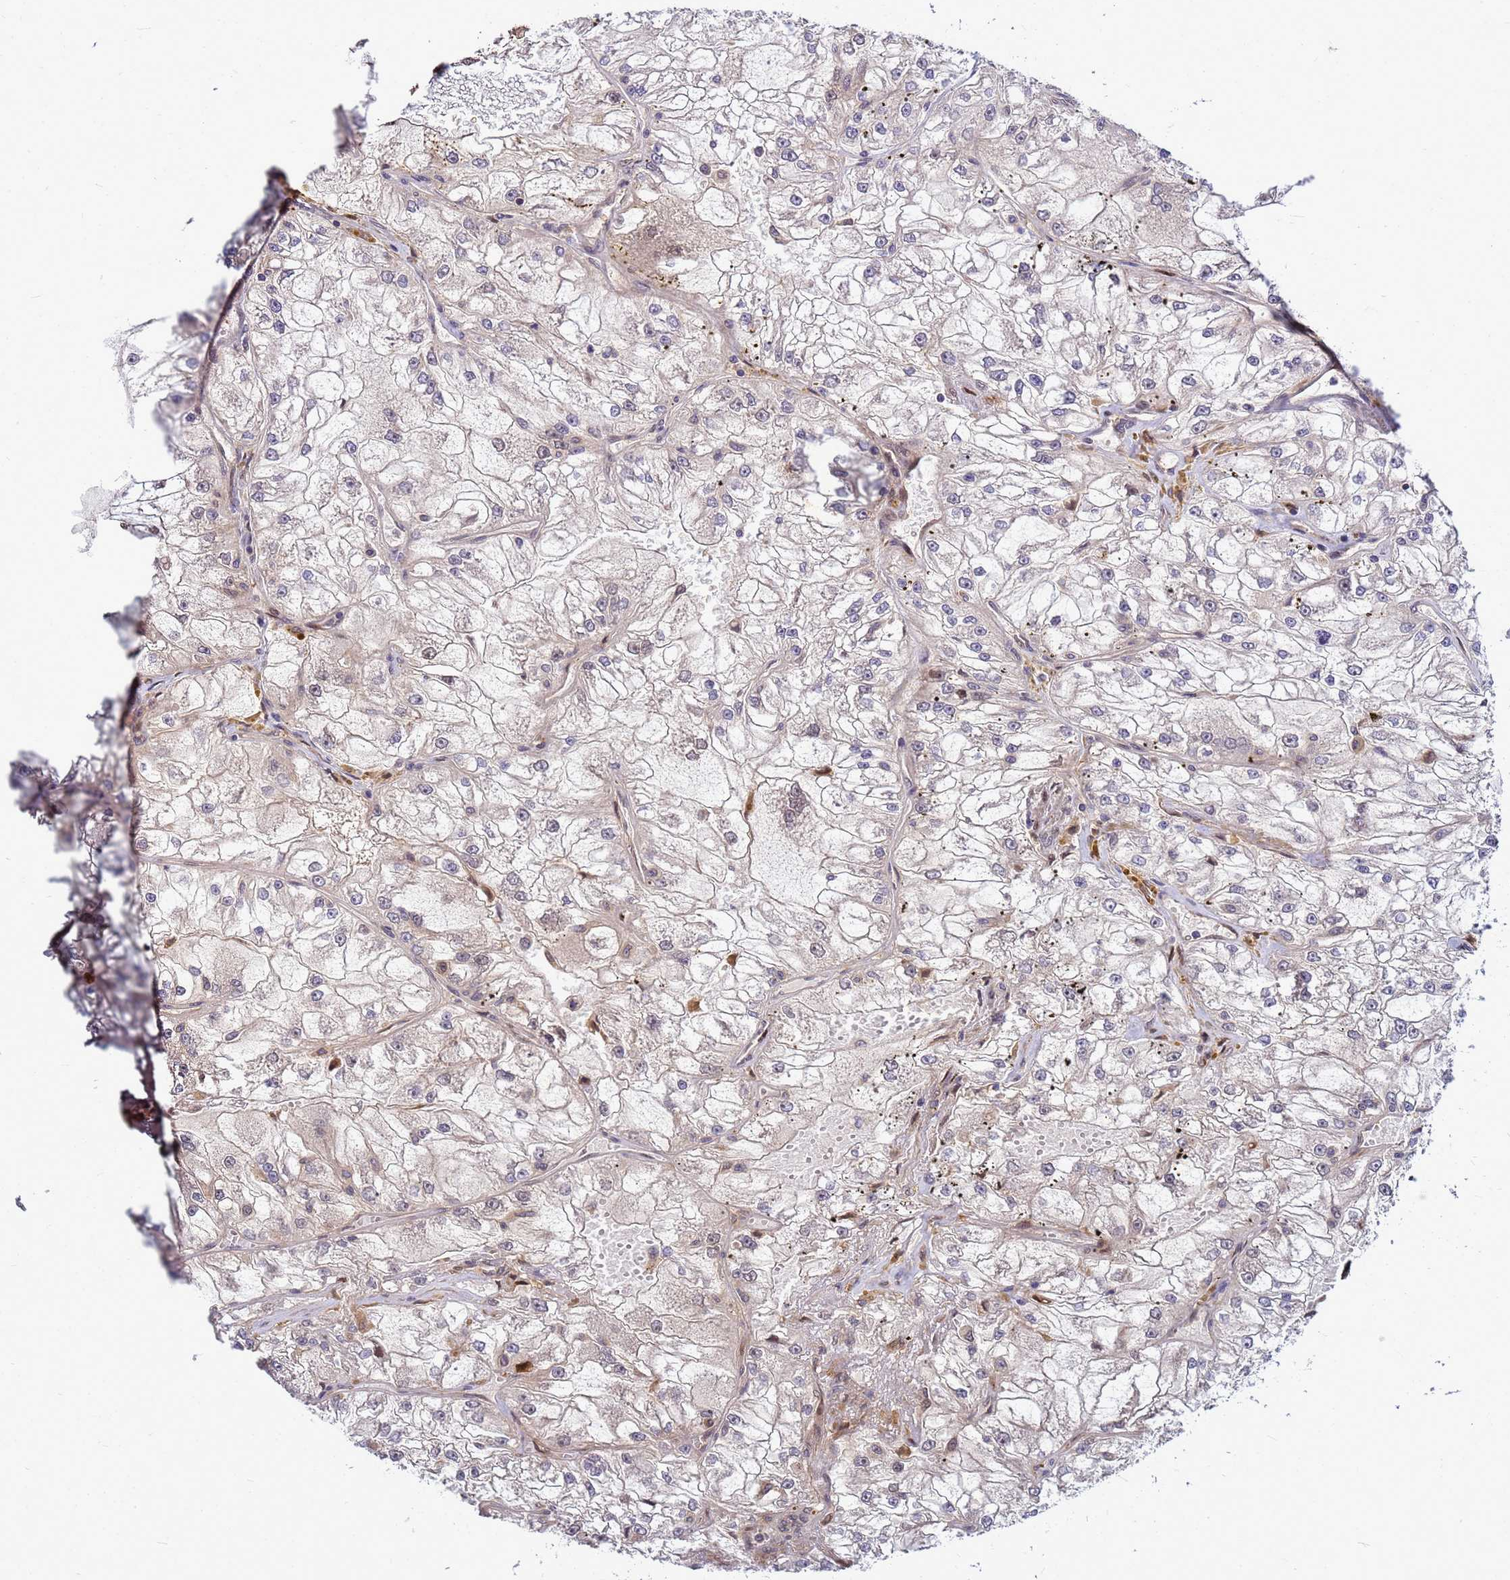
{"staining": {"intensity": "negative", "quantity": "none", "location": "none"}, "tissue": "renal cancer", "cell_type": "Tumor cells", "image_type": "cancer", "snomed": [{"axis": "morphology", "description": "Adenocarcinoma, NOS"}, {"axis": "topography", "description": "Kidney"}], "caption": "A histopathology image of renal cancer (adenocarcinoma) stained for a protein displays no brown staining in tumor cells.", "gene": "DUS4L", "patient": {"sex": "female", "age": 72}}